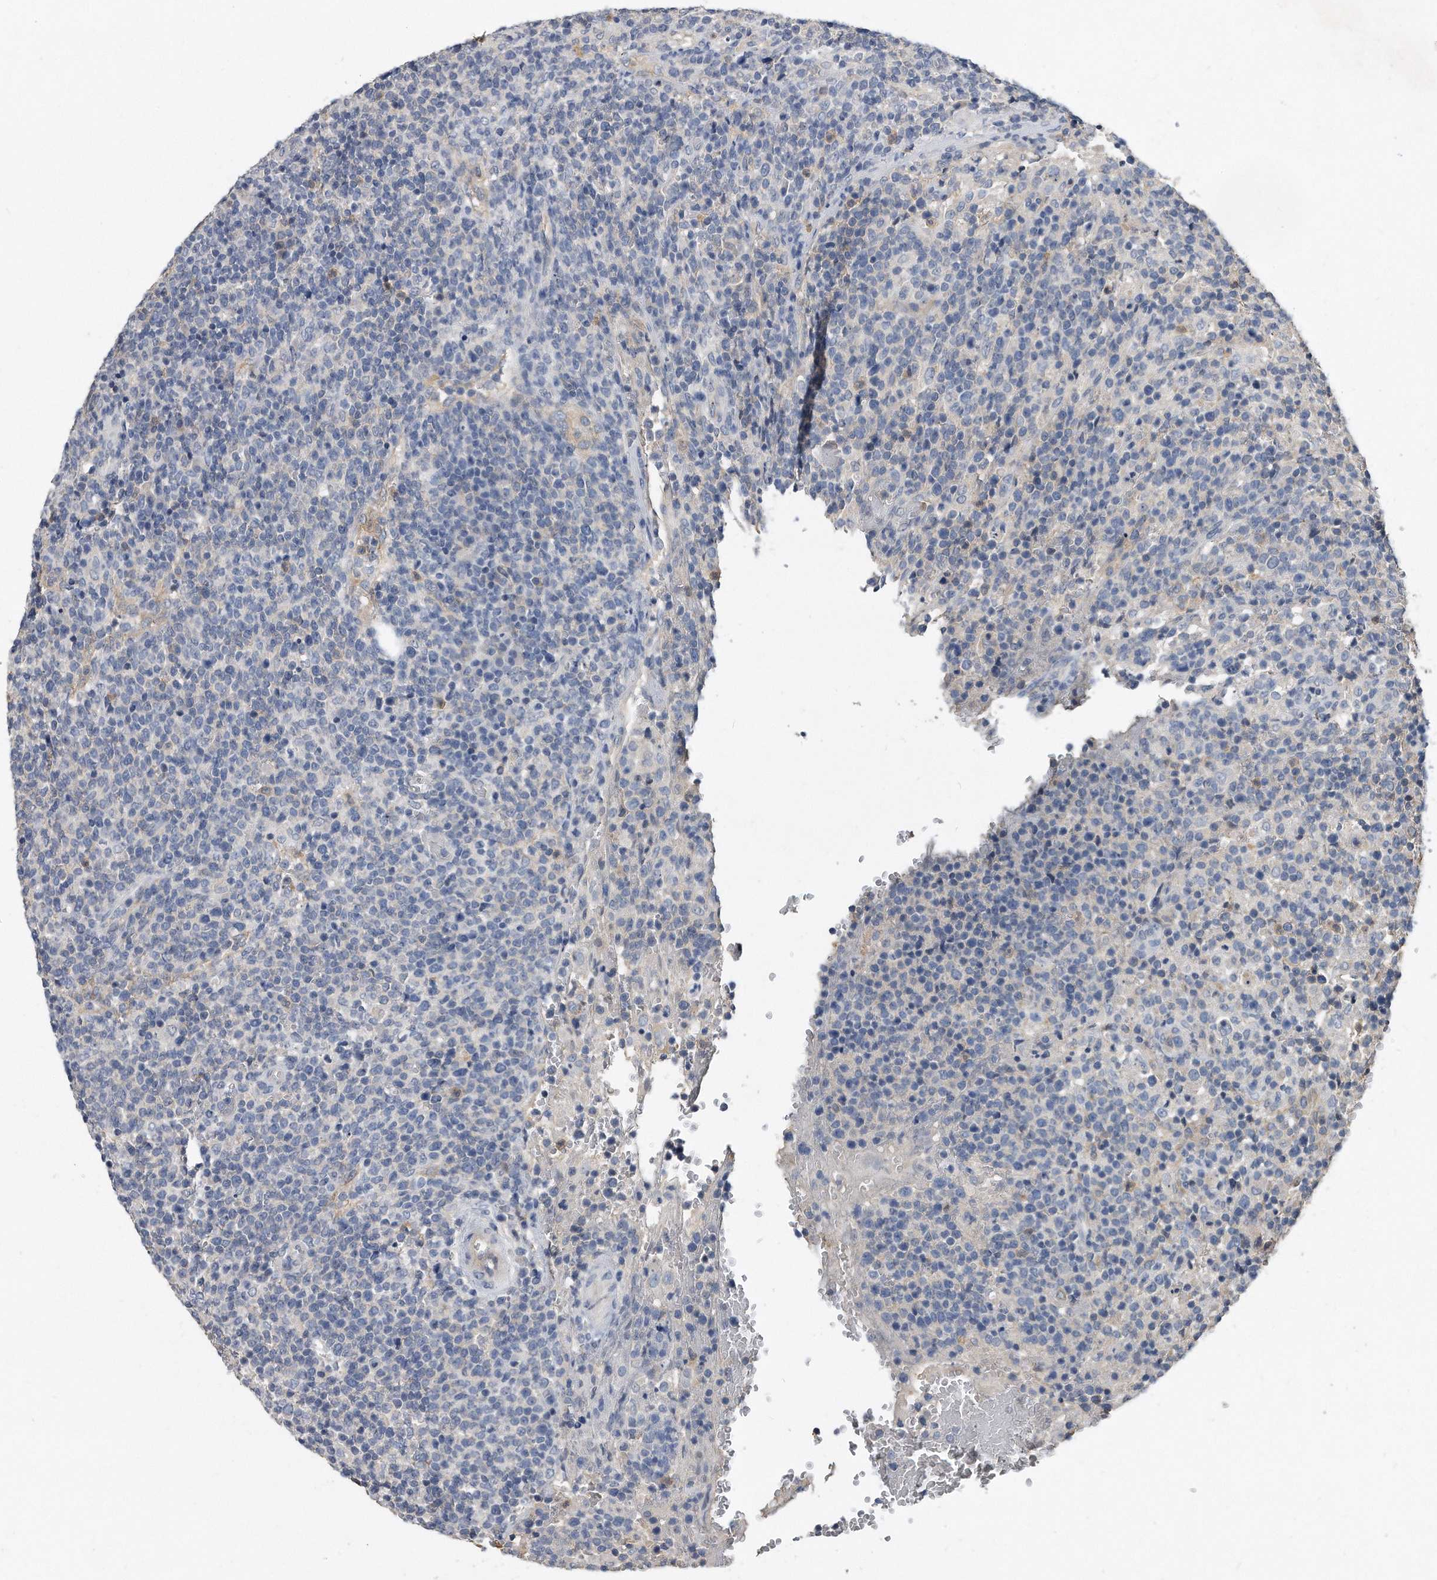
{"staining": {"intensity": "negative", "quantity": "none", "location": "none"}, "tissue": "lymphoma", "cell_type": "Tumor cells", "image_type": "cancer", "snomed": [{"axis": "morphology", "description": "Malignant lymphoma, non-Hodgkin's type, High grade"}, {"axis": "topography", "description": "Lymph node"}], "caption": "IHC micrograph of lymphoma stained for a protein (brown), which exhibits no expression in tumor cells.", "gene": "HOMER3", "patient": {"sex": "male", "age": 61}}